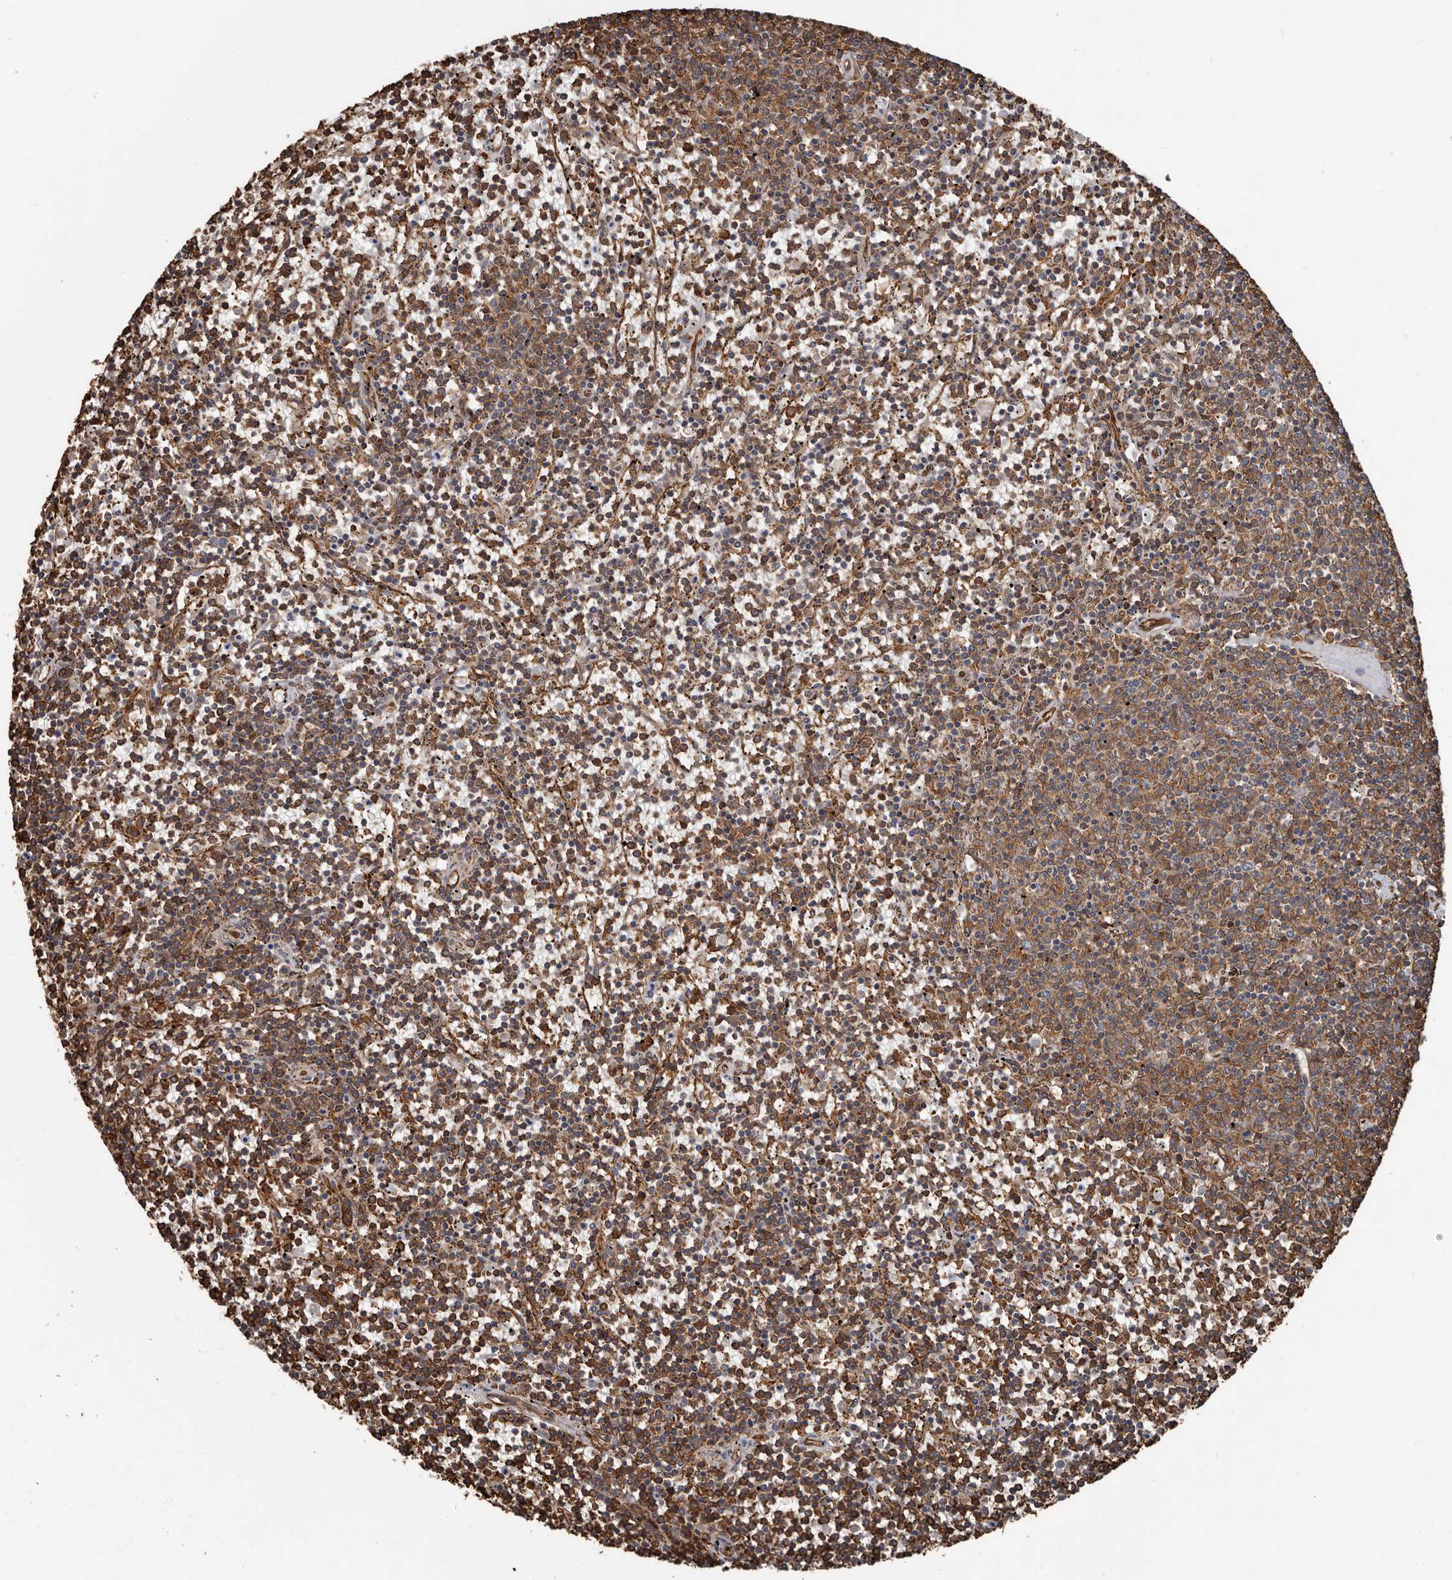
{"staining": {"intensity": "strong", "quantity": ">75%", "location": "cytoplasmic/membranous"}, "tissue": "lymphoma", "cell_type": "Tumor cells", "image_type": "cancer", "snomed": [{"axis": "morphology", "description": "Malignant lymphoma, non-Hodgkin's type, Low grade"}, {"axis": "topography", "description": "Spleen"}], "caption": "Protein staining exhibits strong cytoplasmic/membranous expression in about >75% of tumor cells in low-grade malignant lymphoma, non-Hodgkin's type.", "gene": "DENND6B", "patient": {"sex": "female", "age": 50}}